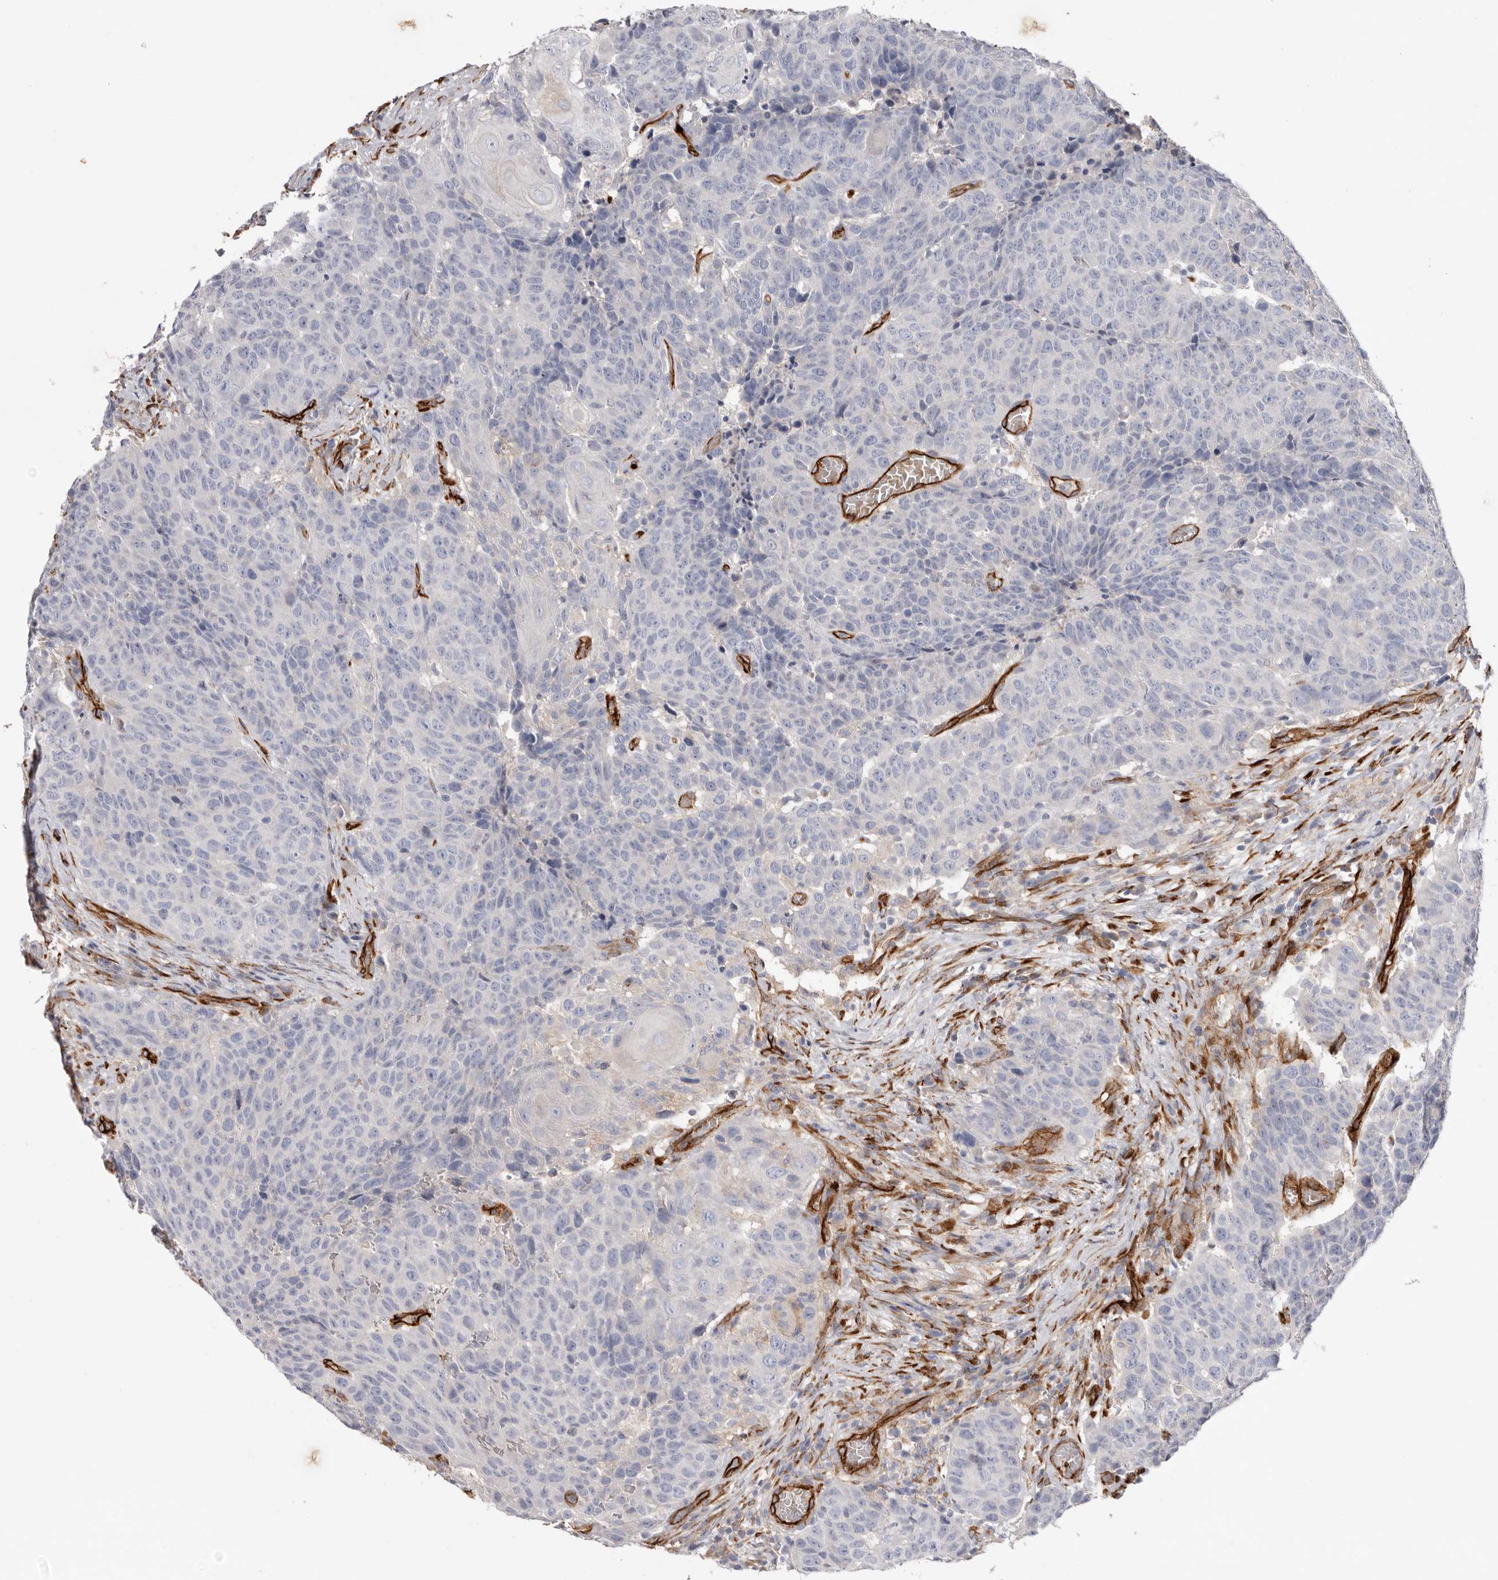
{"staining": {"intensity": "negative", "quantity": "none", "location": "none"}, "tissue": "head and neck cancer", "cell_type": "Tumor cells", "image_type": "cancer", "snomed": [{"axis": "morphology", "description": "Squamous cell carcinoma, NOS"}, {"axis": "topography", "description": "Head-Neck"}], "caption": "Immunohistochemistry (IHC) photomicrograph of neoplastic tissue: head and neck cancer stained with DAB displays no significant protein expression in tumor cells.", "gene": "LRRC66", "patient": {"sex": "male", "age": 66}}